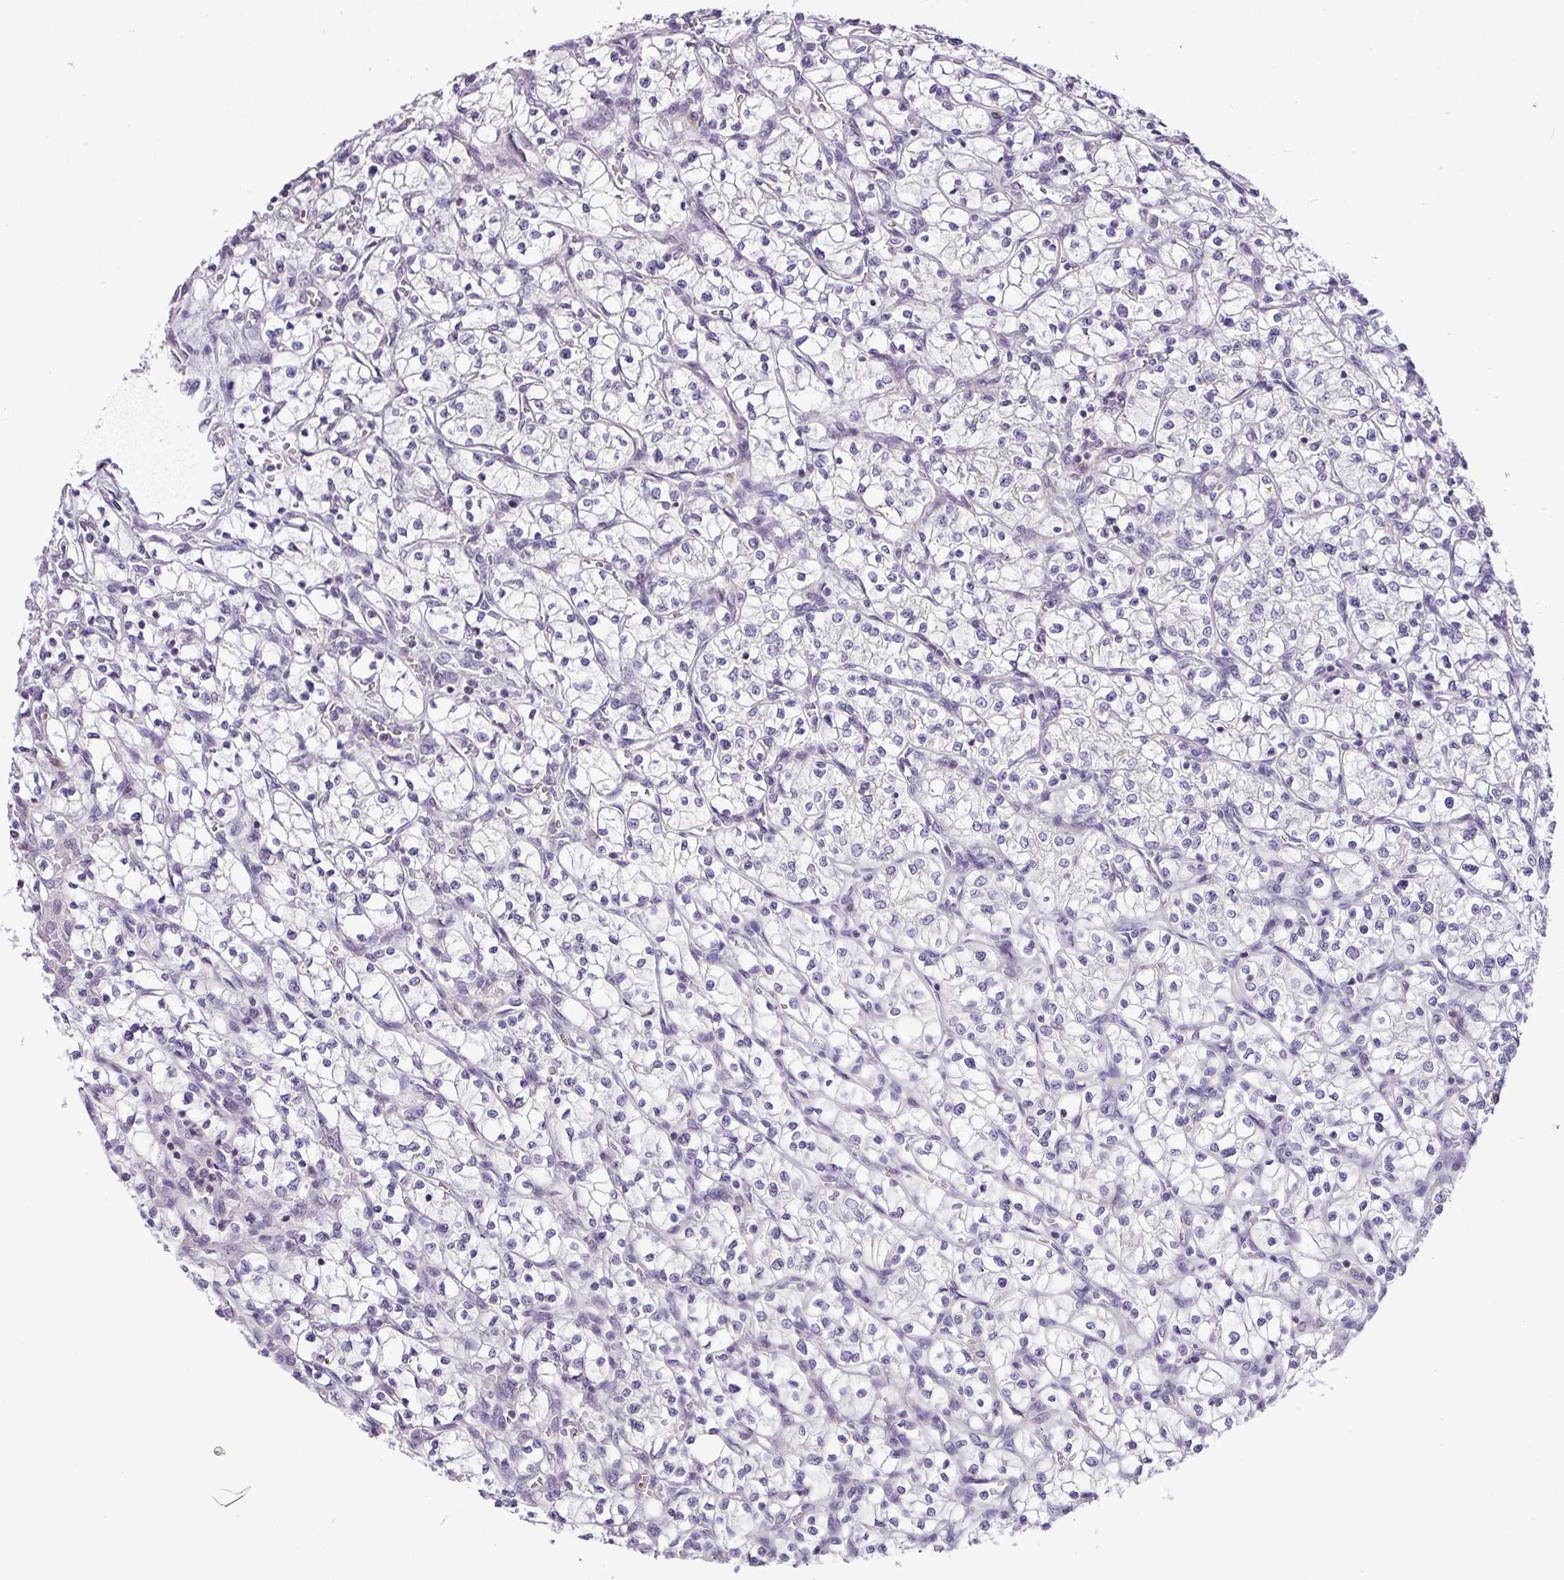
{"staining": {"intensity": "negative", "quantity": "none", "location": "none"}, "tissue": "renal cancer", "cell_type": "Tumor cells", "image_type": "cancer", "snomed": [{"axis": "morphology", "description": "Adenocarcinoma, NOS"}, {"axis": "topography", "description": "Kidney"}], "caption": "The micrograph displays no staining of tumor cells in adenocarcinoma (renal).", "gene": "TEX30", "patient": {"sex": "female", "age": 64}}